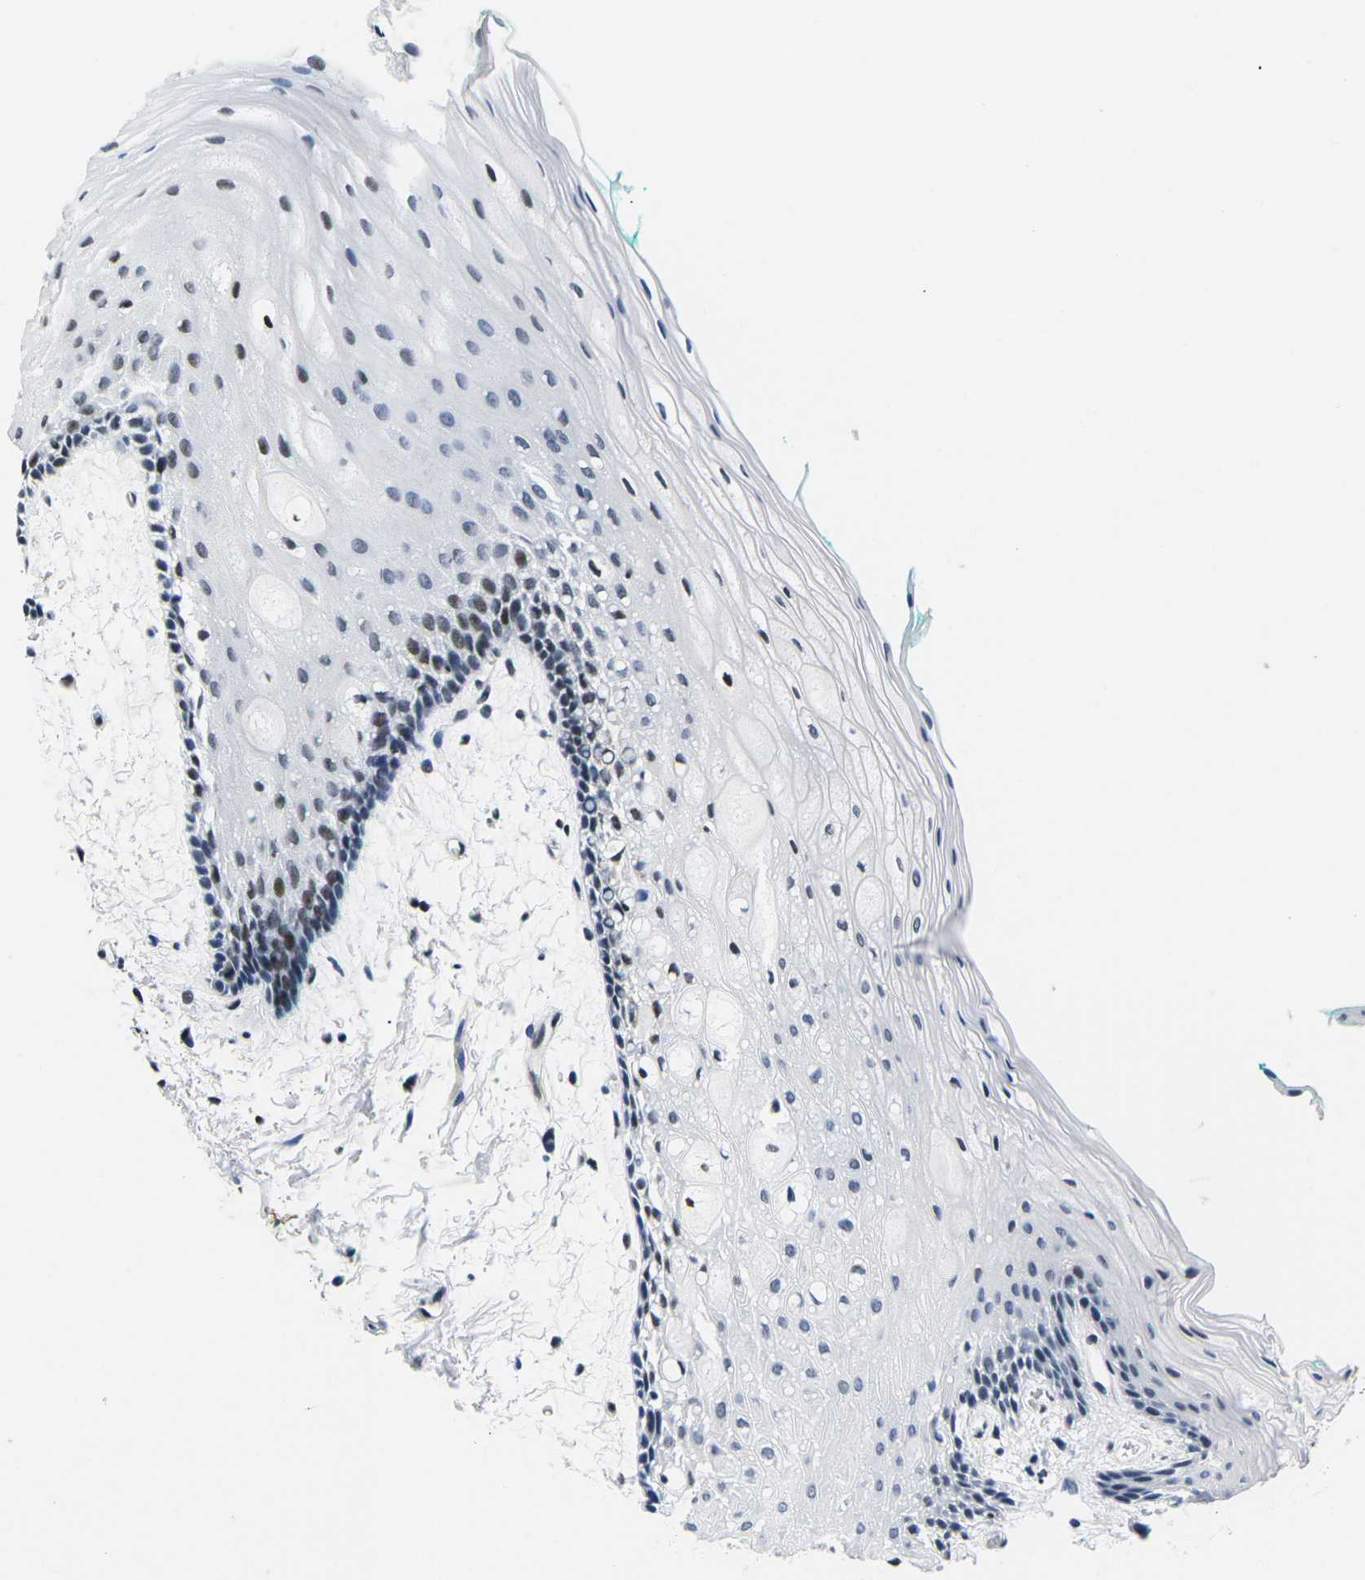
{"staining": {"intensity": "moderate", "quantity": "<25%", "location": "nuclear"}, "tissue": "oral mucosa", "cell_type": "Squamous epithelial cells", "image_type": "normal", "snomed": [{"axis": "morphology", "description": "Normal tissue, NOS"}, {"axis": "topography", "description": "Skeletal muscle"}, {"axis": "topography", "description": "Oral tissue"}, {"axis": "topography", "description": "Peripheral nerve tissue"}], "caption": "An image of human oral mucosa stained for a protein shows moderate nuclear brown staining in squamous epithelial cells.", "gene": "ATF1", "patient": {"sex": "female", "age": 84}}